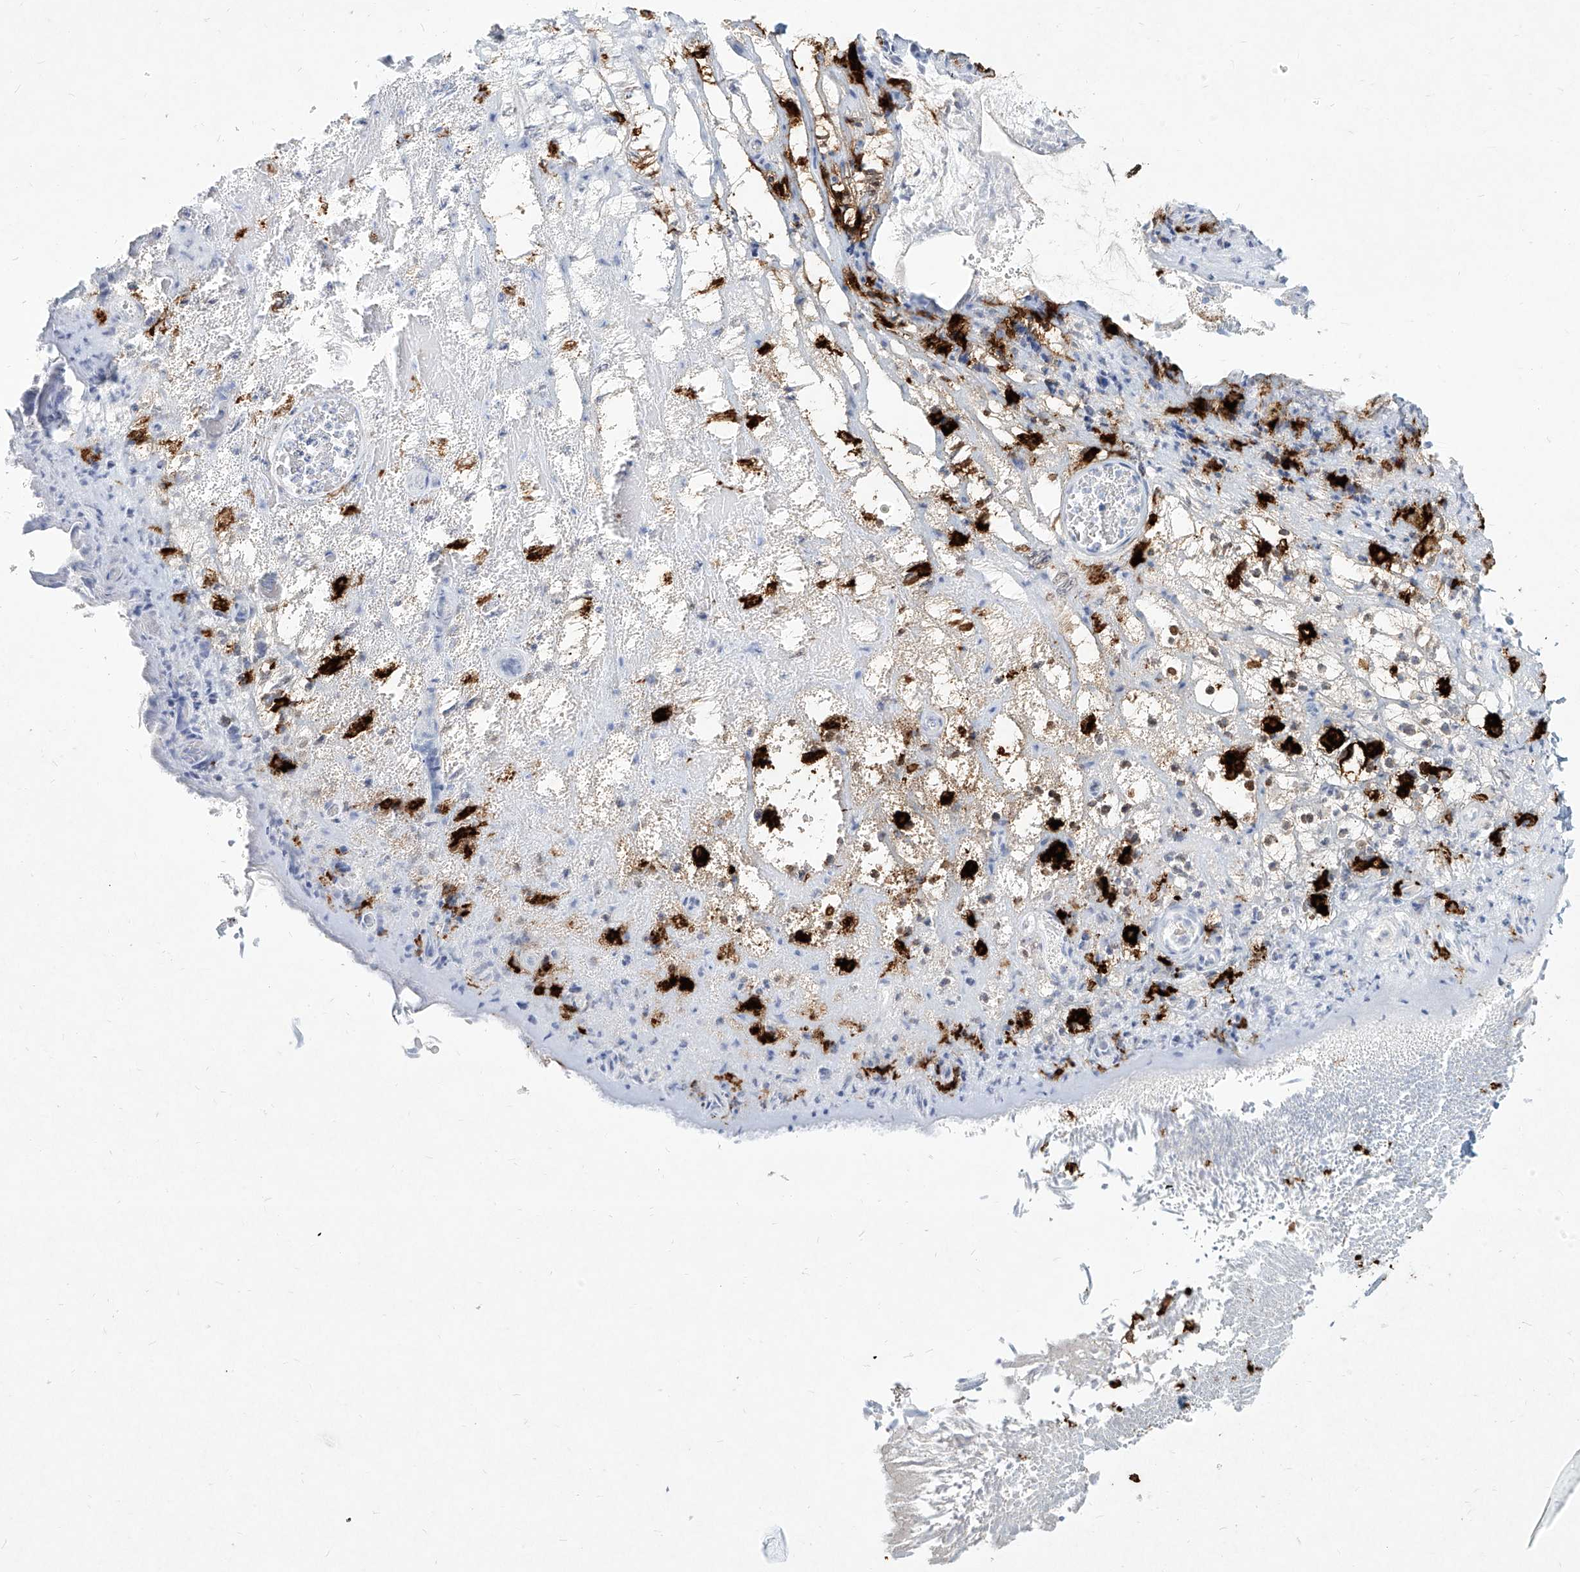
{"staining": {"intensity": "negative", "quantity": "none", "location": "none"}, "tissue": "nasopharynx", "cell_type": "Respiratory epithelial cells", "image_type": "normal", "snomed": [{"axis": "morphology", "description": "Normal tissue, NOS"}, {"axis": "morphology", "description": "Inflammation, NOS"}, {"axis": "morphology", "description": "Malignant melanoma, Metastatic site"}, {"axis": "topography", "description": "Nasopharynx"}], "caption": "Respiratory epithelial cells are negative for brown protein staining in benign nasopharynx. (Brightfield microscopy of DAB (3,3'-diaminobenzidine) immunohistochemistry (IHC) at high magnification).", "gene": "CD209", "patient": {"sex": "male", "age": 70}}